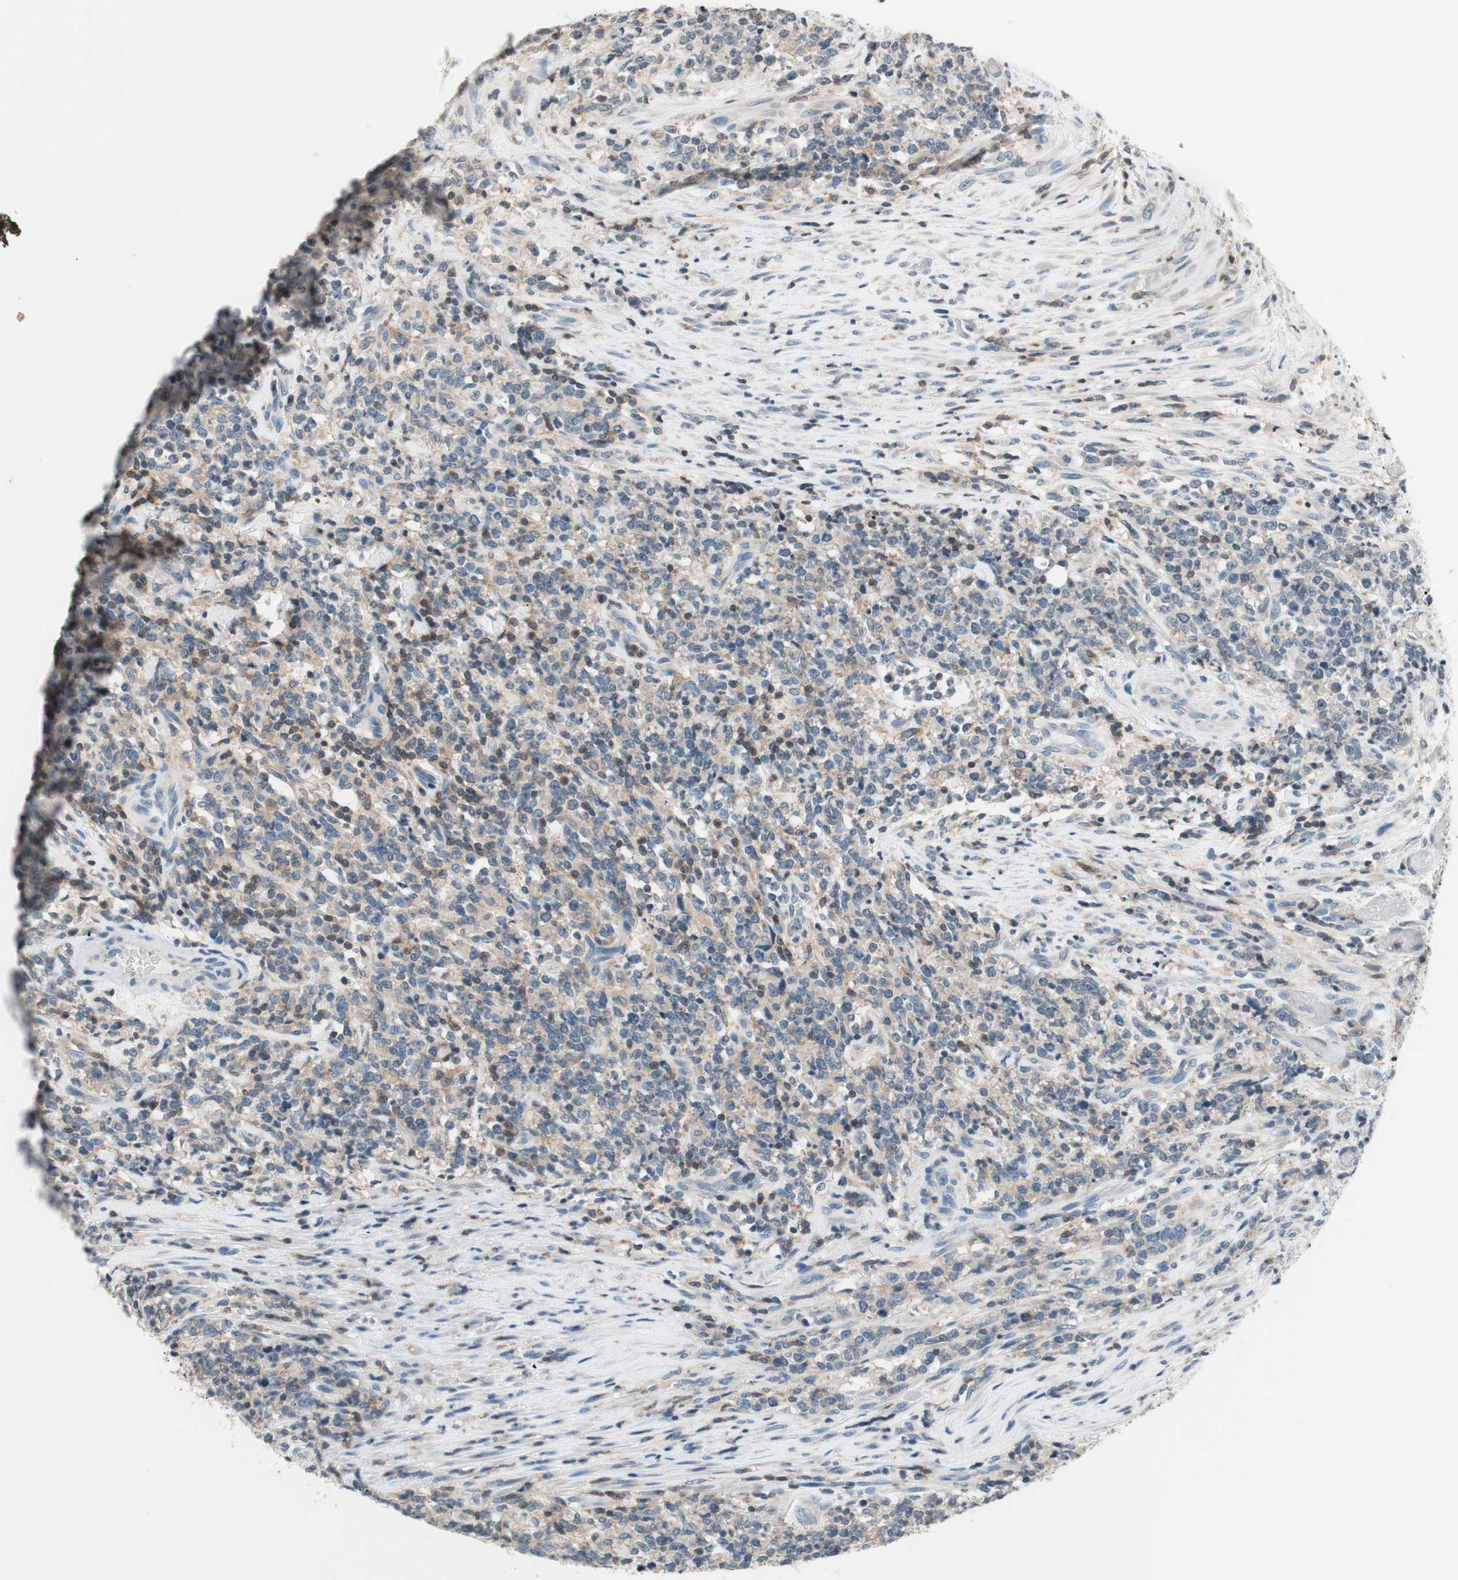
{"staining": {"intensity": "weak", "quantity": "<25%", "location": "cytoplasmic/membranous"}, "tissue": "lymphoma", "cell_type": "Tumor cells", "image_type": "cancer", "snomed": [{"axis": "morphology", "description": "Malignant lymphoma, non-Hodgkin's type, High grade"}, {"axis": "topography", "description": "Soft tissue"}], "caption": "The immunohistochemistry image has no significant staining in tumor cells of high-grade malignant lymphoma, non-Hodgkin's type tissue.", "gene": "WIPF1", "patient": {"sex": "male", "age": 18}}